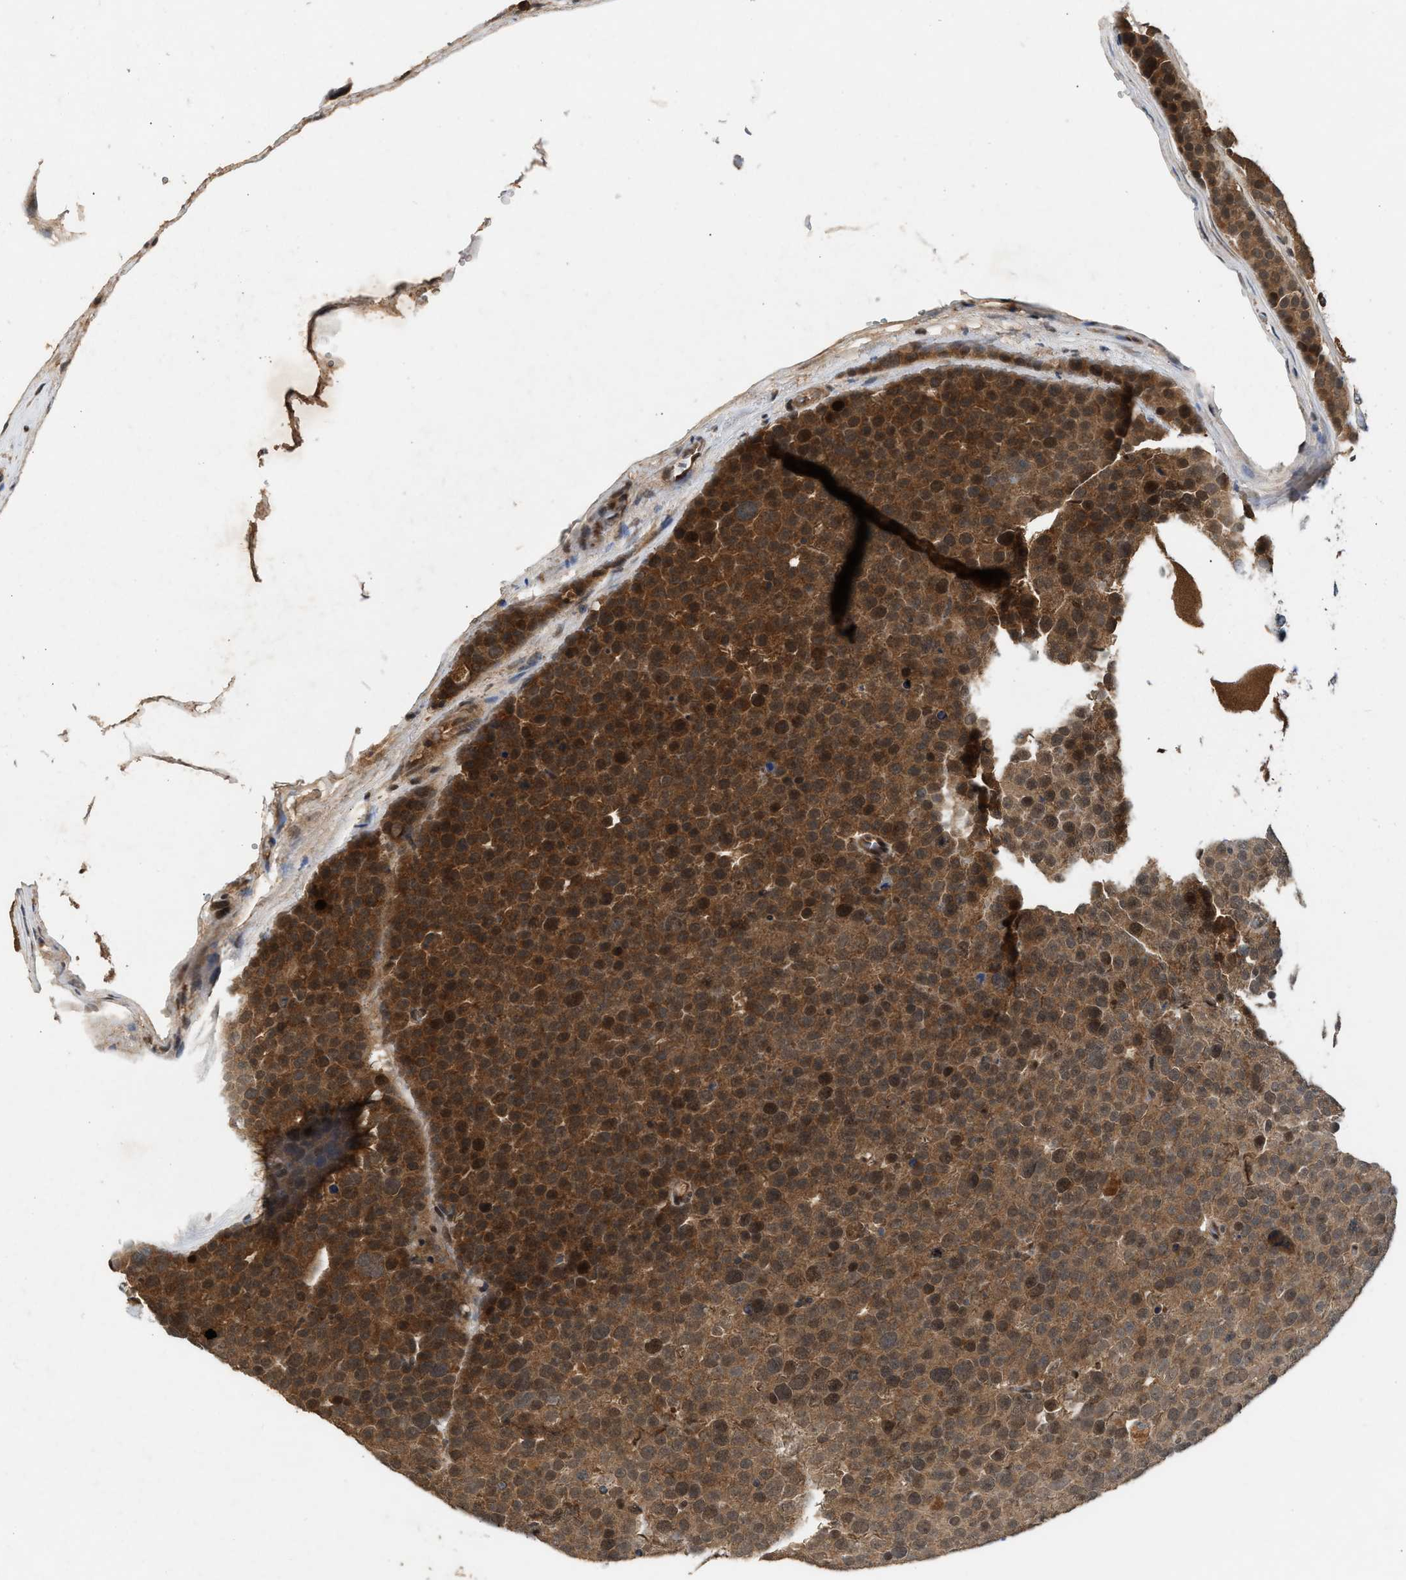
{"staining": {"intensity": "moderate", "quantity": ">75%", "location": "cytoplasmic/membranous,nuclear"}, "tissue": "testis cancer", "cell_type": "Tumor cells", "image_type": "cancer", "snomed": [{"axis": "morphology", "description": "Seminoma, NOS"}, {"axis": "topography", "description": "Testis"}], "caption": "Immunohistochemistry of testis cancer demonstrates medium levels of moderate cytoplasmic/membranous and nuclear positivity in approximately >75% of tumor cells.", "gene": "RUSC2", "patient": {"sex": "male", "age": 71}}